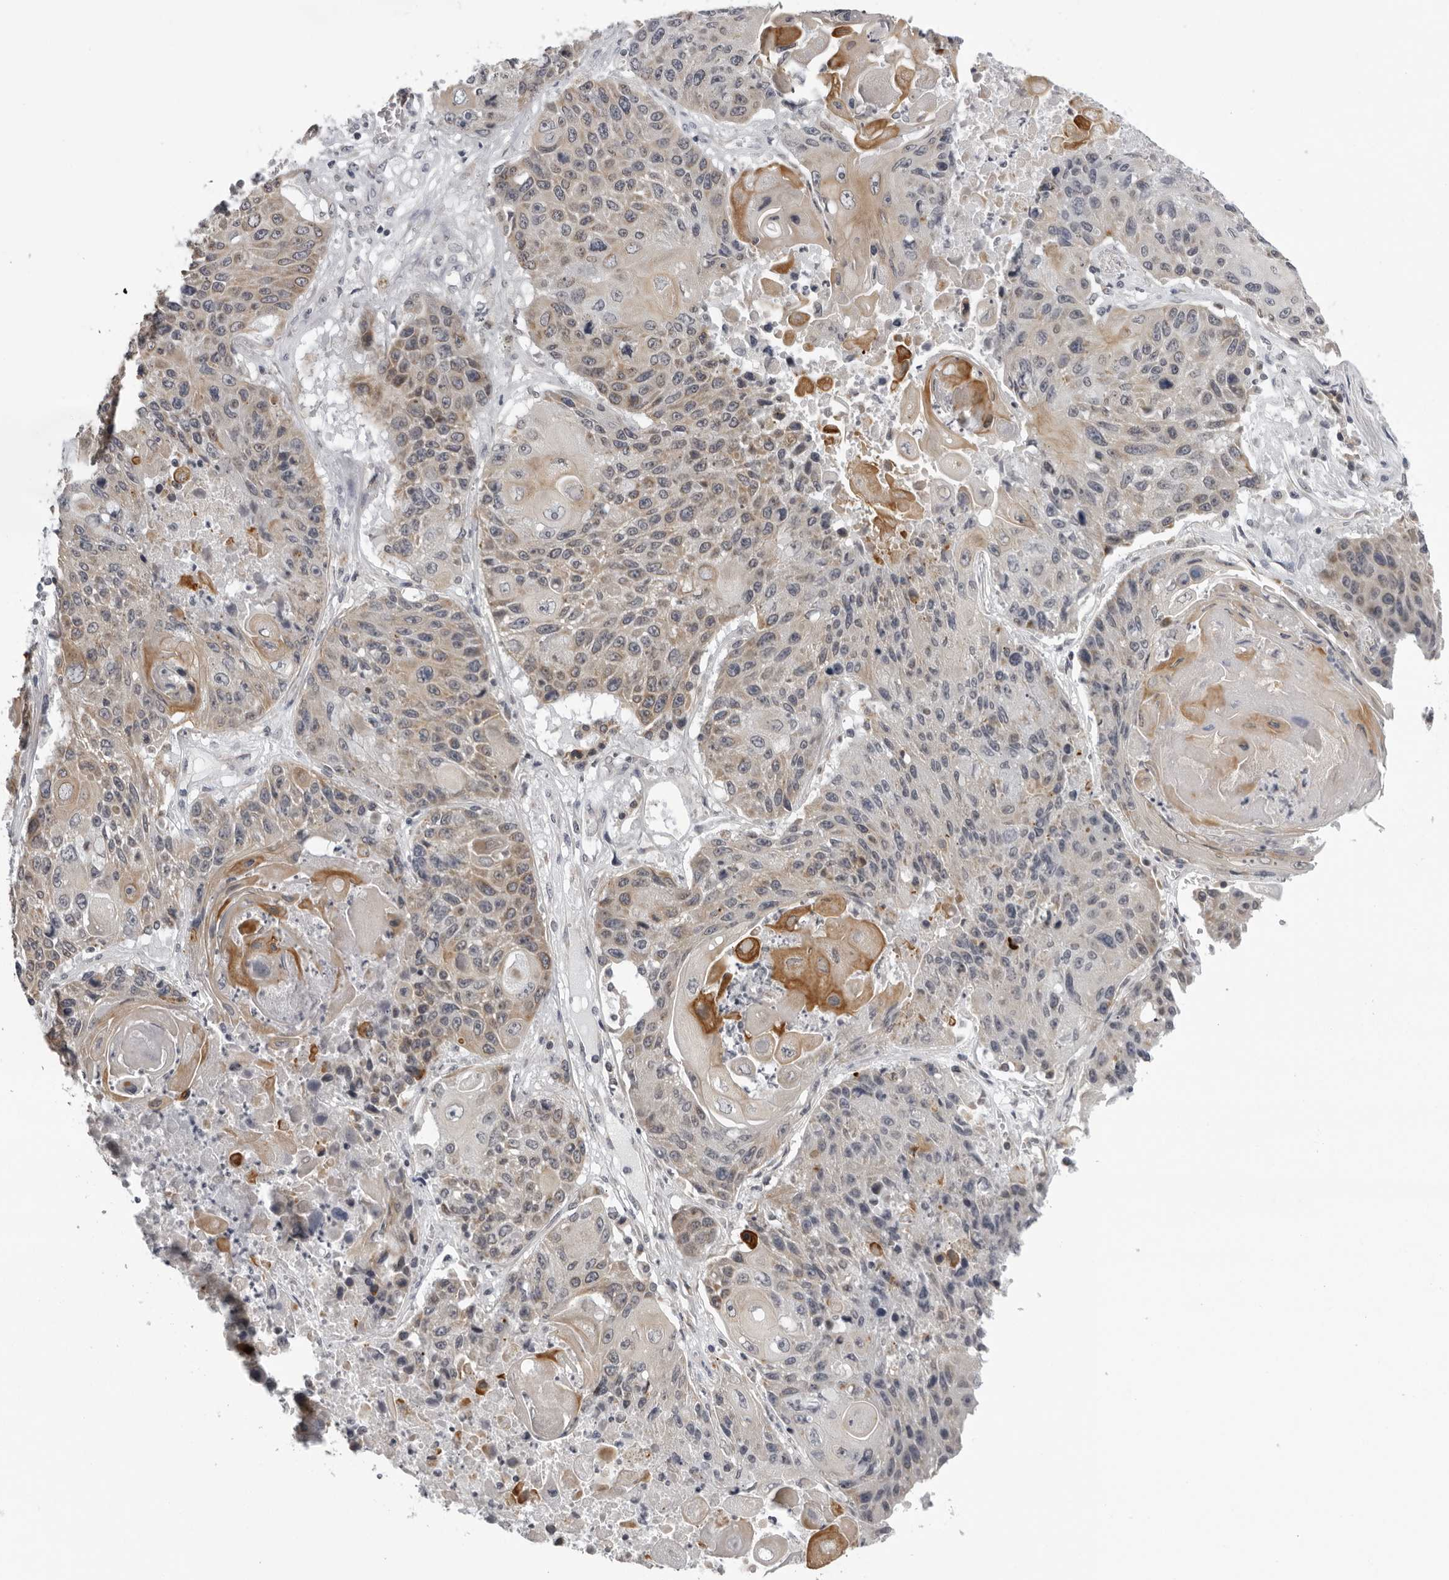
{"staining": {"intensity": "weak", "quantity": "25%-75%", "location": "cytoplasmic/membranous"}, "tissue": "lung cancer", "cell_type": "Tumor cells", "image_type": "cancer", "snomed": [{"axis": "morphology", "description": "Squamous cell carcinoma, NOS"}, {"axis": "topography", "description": "Lung"}], "caption": "Immunohistochemistry of lung cancer reveals low levels of weak cytoplasmic/membranous expression in about 25%-75% of tumor cells.", "gene": "CPT2", "patient": {"sex": "male", "age": 61}}